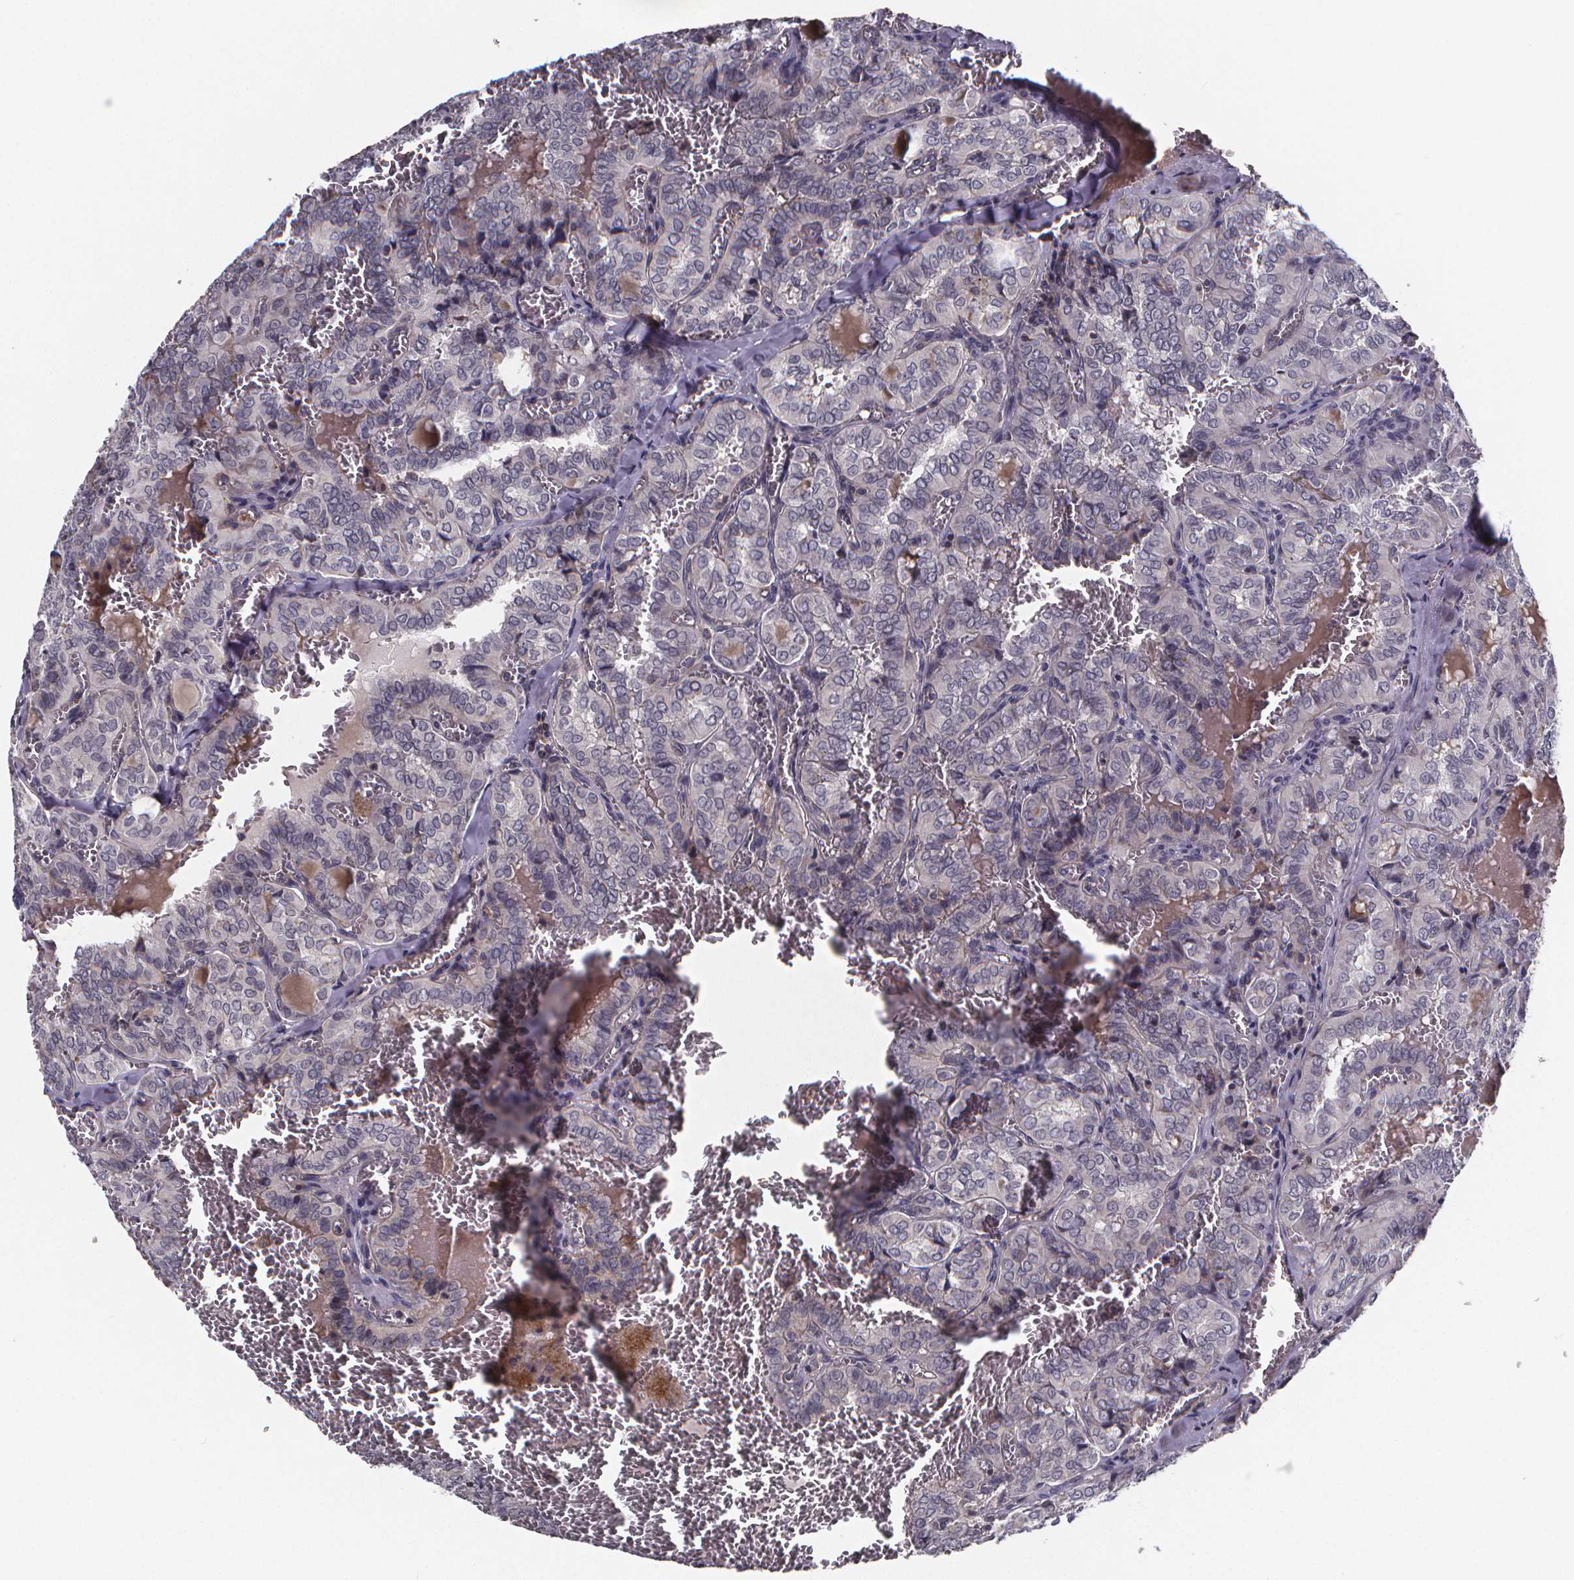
{"staining": {"intensity": "negative", "quantity": "none", "location": "none"}, "tissue": "thyroid cancer", "cell_type": "Tumor cells", "image_type": "cancer", "snomed": [{"axis": "morphology", "description": "Papillary adenocarcinoma, NOS"}, {"axis": "topography", "description": "Thyroid gland"}], "caption": "Tumor cells are negative for brown protein staining in thyroid papillary adenocarcinoma.", "gene": "FBXW2", "patient": {"sex": "female", "age": 41}}